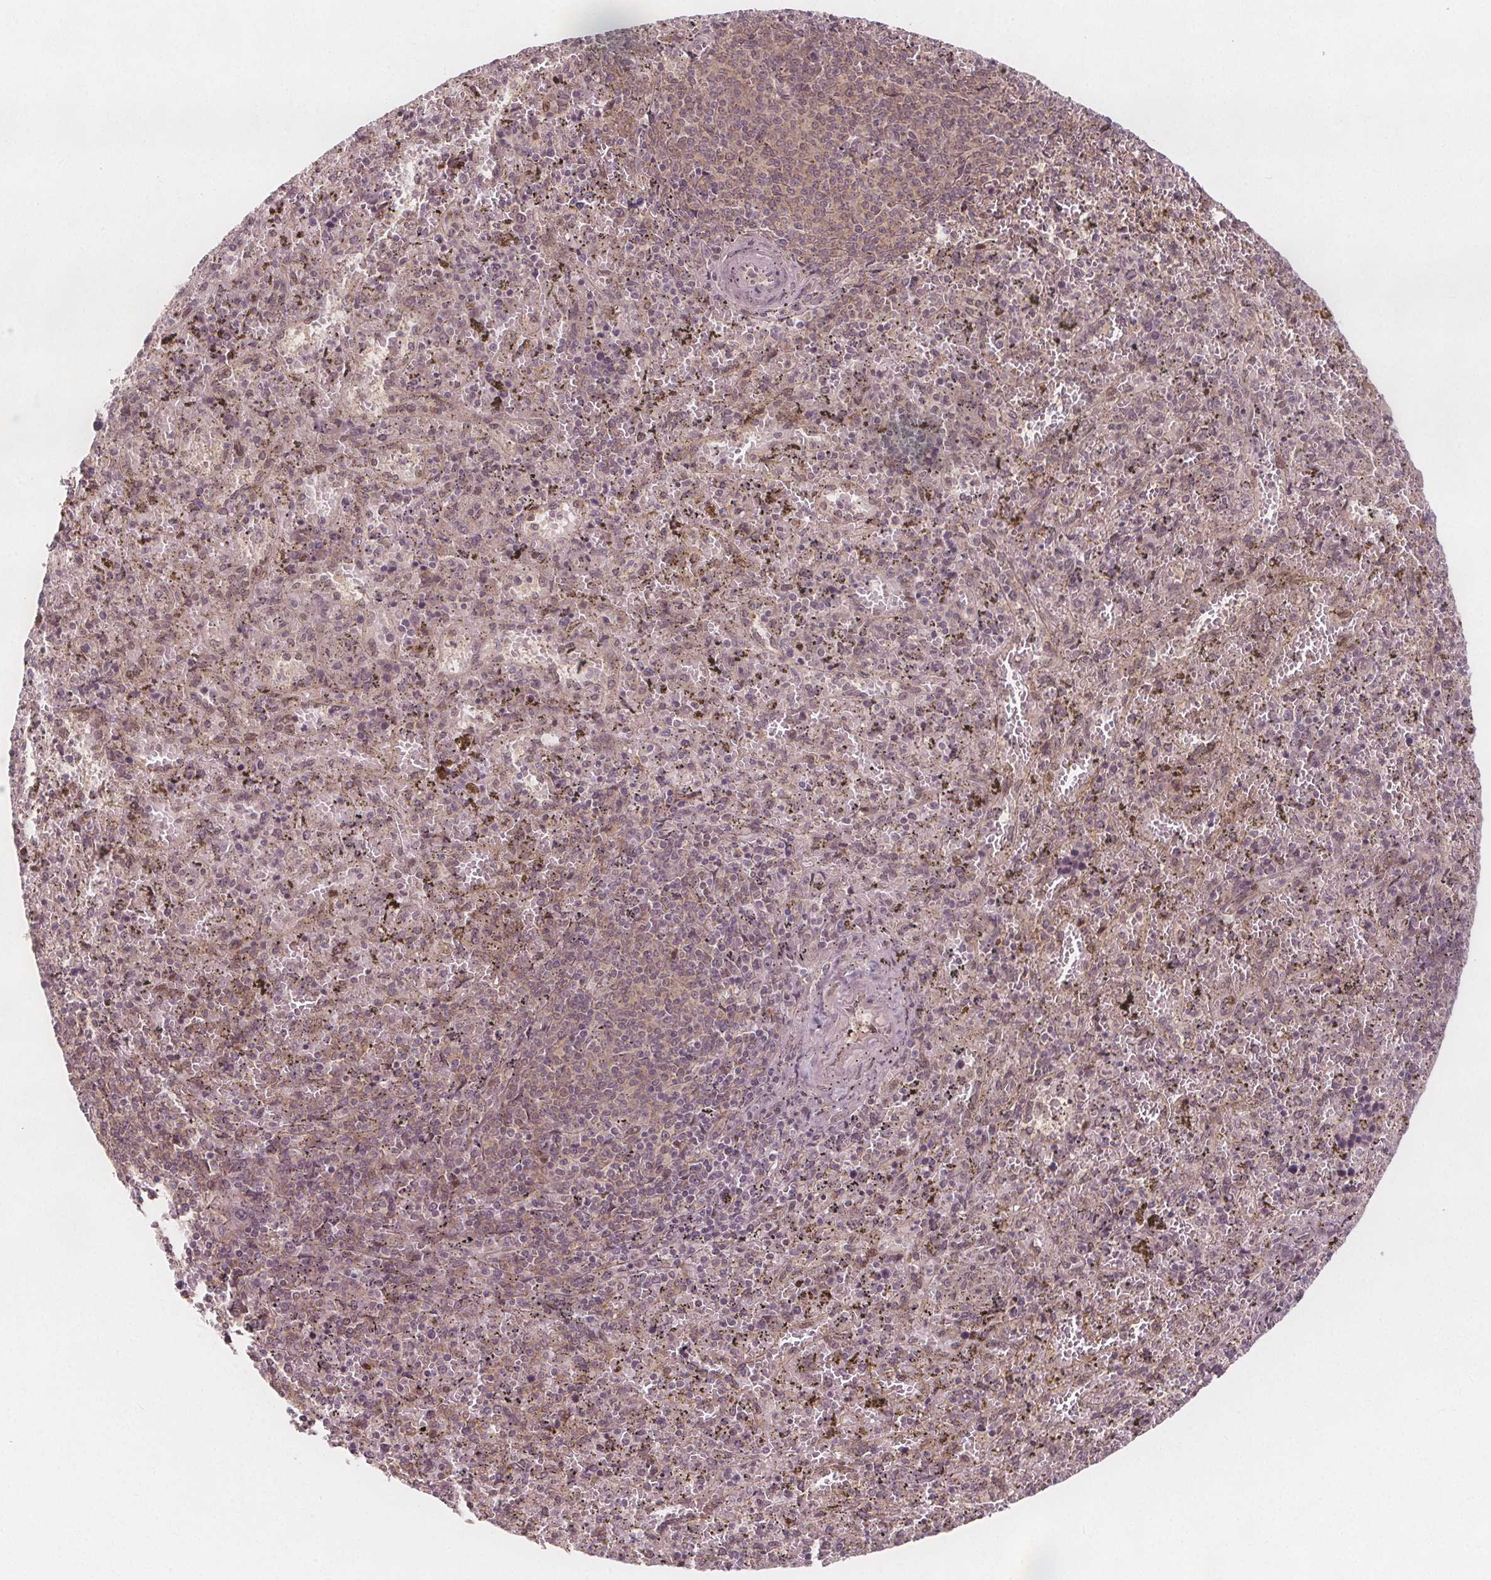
{"staining": {"intensity": "weak", "quantity": "25%-75%", "location": "cytoplasmic/membranous,nuclear"}, "tissue": "spleen", "cell_type": "Cells in red pulp", "image_type": "normal", "snomed": [{"axis": "morphology", "description": "Normal tissue, NOS"}, {"axis": "topography", "description": "Spleen"}], "caption": "There is low levels of weak cytoplasmic/membranous,nuclear positivity in cells in red pulp of benign spleen, as demonstrated by immunohistochemical staining (brown color).", "gene": "AKT1S1", "patient": {"sex": "female", "age": 50}}